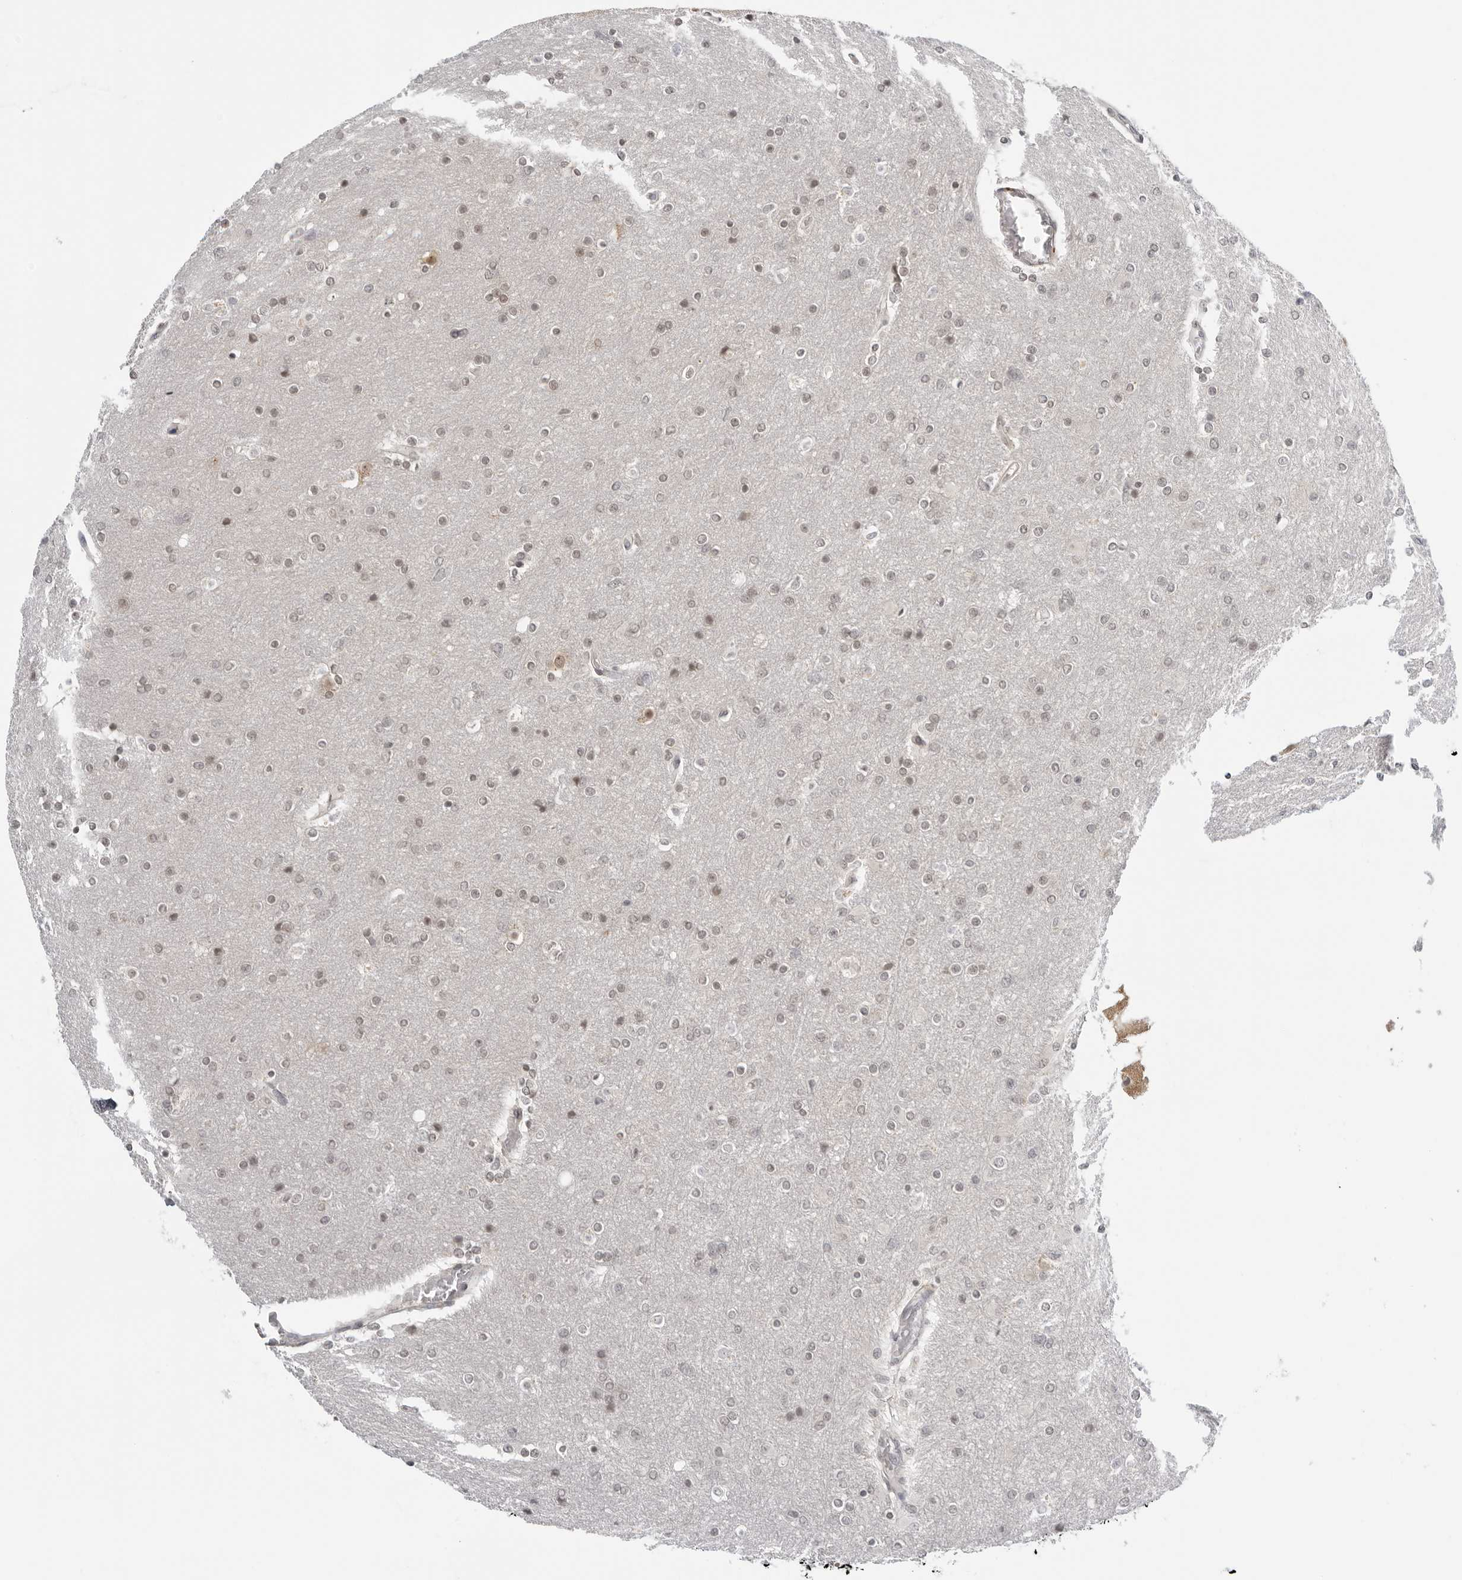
{"staining": {"intensity": "weak", "quantity": "25%-75%", "location": "cytoplasmic/membranous,nuclear"}, "tissue": "glioma", "cell_type": "Tumor cells", "image_type": "cancer", "snomed": [{"axis": "morphology", "description": "Glioma, malignant, High grade"}, {"axis": "topography", "description": "Cerebral cortex"}], "caption": "The photomicrograph reveals staining of glioma, revealing weak cytoplasmic/membranous and nuclear protein staining (brown color) within tumor cells.", "gene": "SUGCT", "patient": {"sex": "female", "age": 36}}